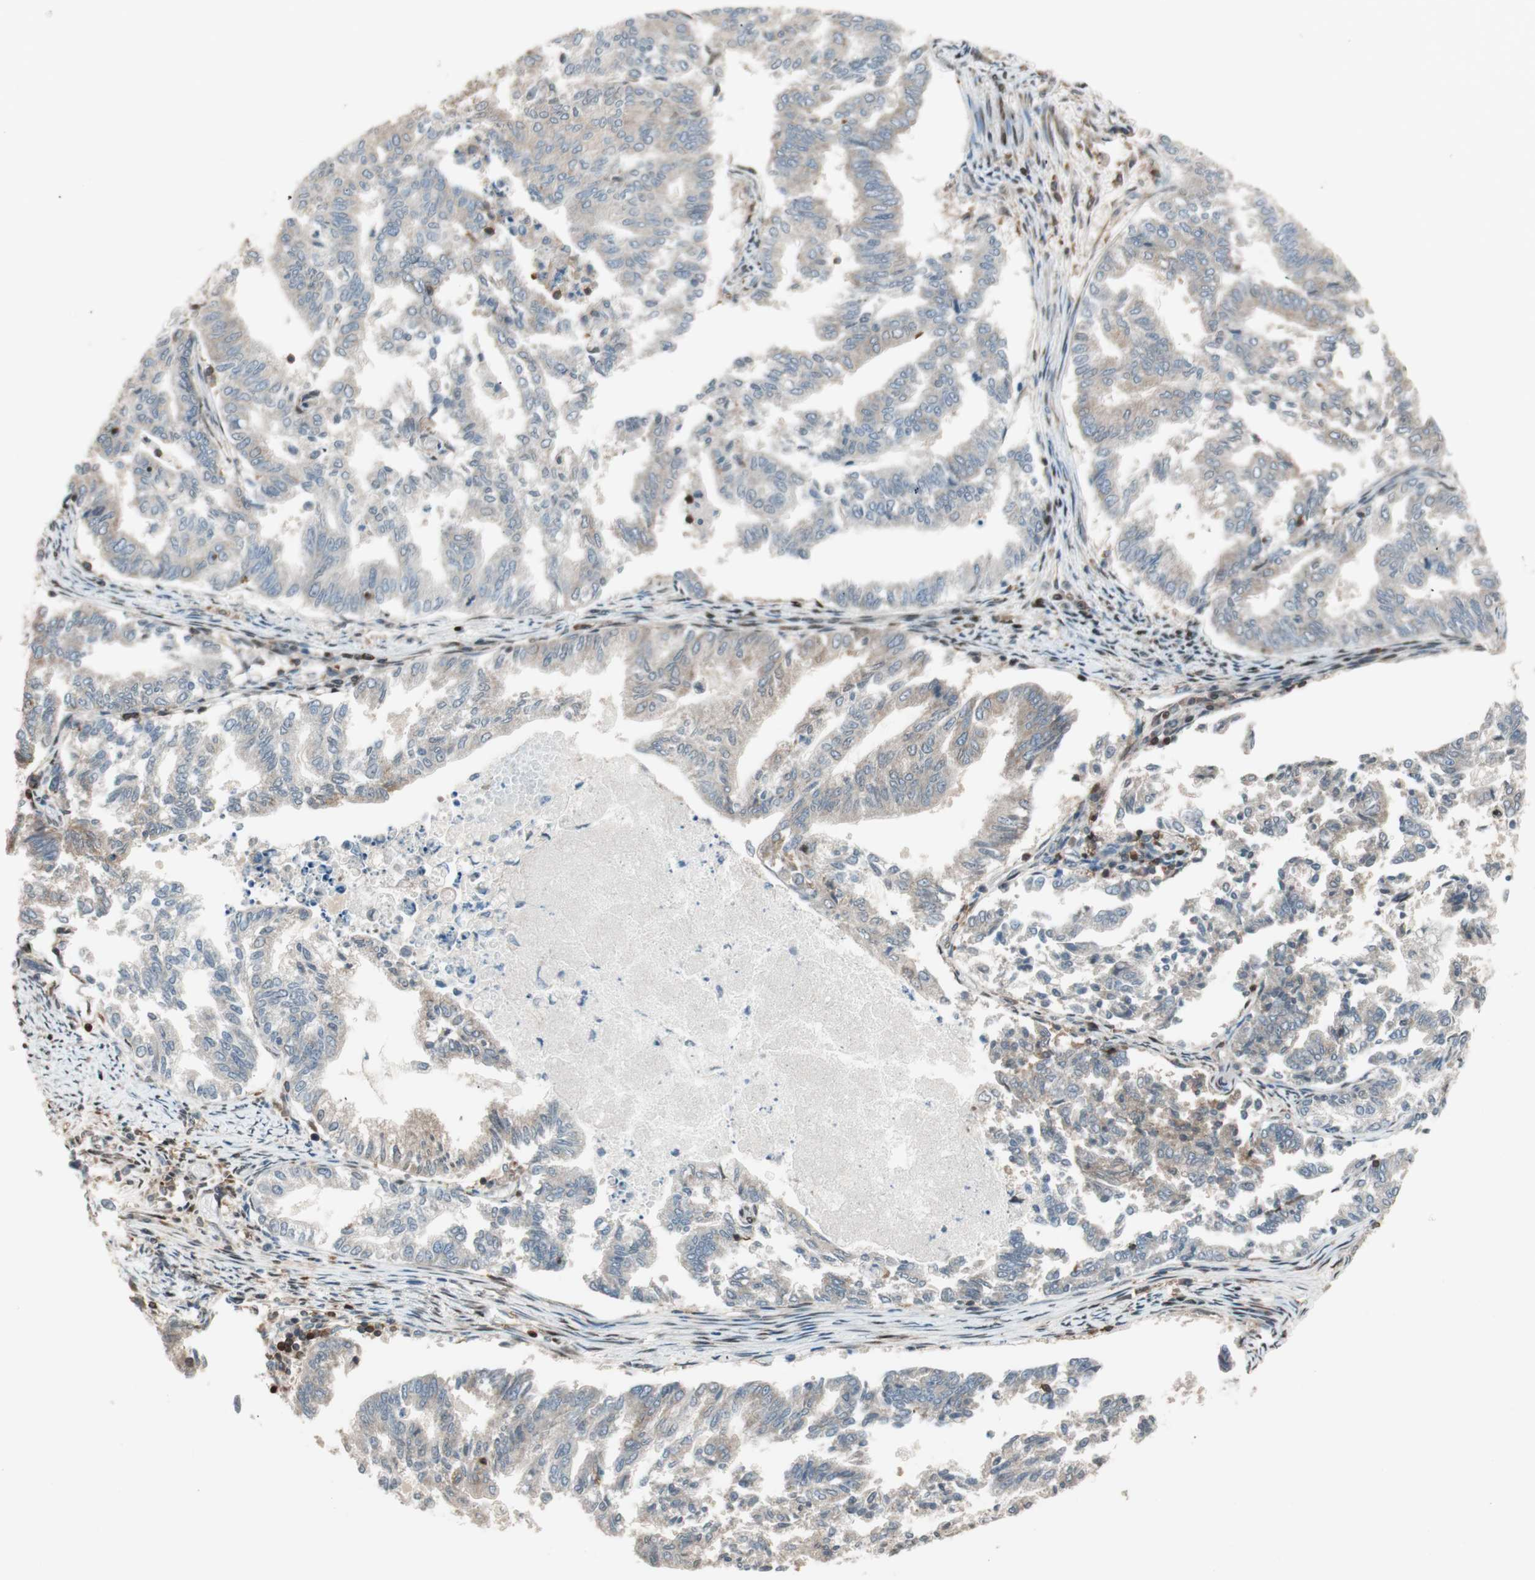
{"staining": {"intensity": "weak", "quantity": "25%-75%", "location": "cytoplasmic/membranous"}, "tissue": "endometrial cancer", "cell_type": "Tumor cells", "image_type": "cancer", "snomed": [{"axis": "morphology", "description": "Adenocarcinoma, NOS"}, {"axis": "topography", "description": "Endometrium"}], "caption": "The immunohistochemical stain highlights weak cytoplasmic/membranous expression in tumor cells of adenocarcinoma (endometrial) tissue.", "gene": "BIN1", "patient": {"sex": "female", "age": 79}}